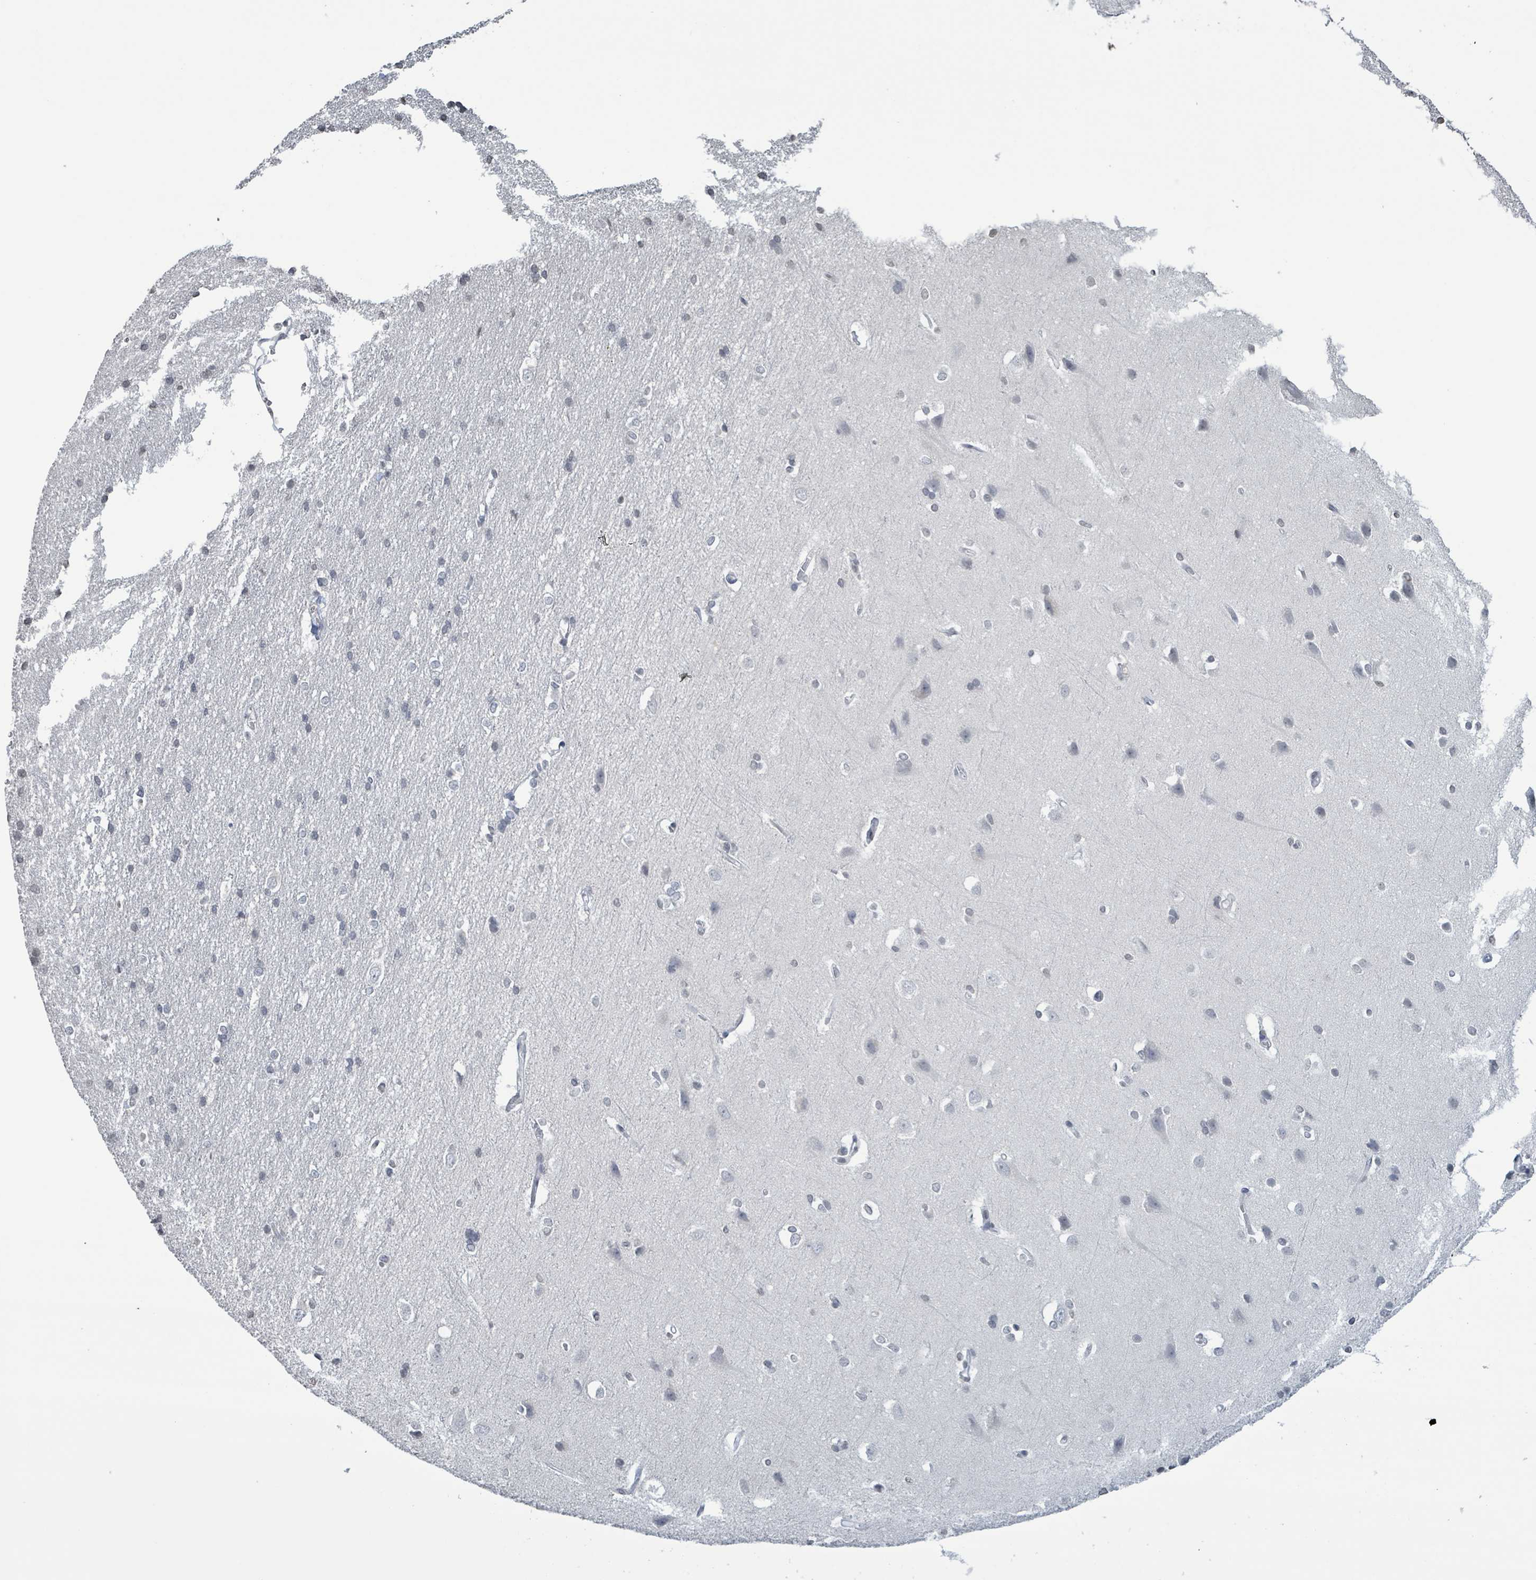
{"staining": {"intensity": "negative", "quantity": "none", "location": "none"}, "tissue": "cerebral cortex", "cell_type": "Endothelial cells", "image_type": "normal", "snomed": [{"axis": "morphology", "description": "Normal tissue, NOS"}, {"axis": "topography", "description": "Cerebral cortex"}], "caption": "Immunohistochemical staining of benign cerebral cortex reveals no significant staining in endothelial cells. (DAB immunohistochemistry (IHC) visualized using brightfield microscopy, high magnification).", "gene": "CA9", "patient": {"sex": "male", "age": 37}}